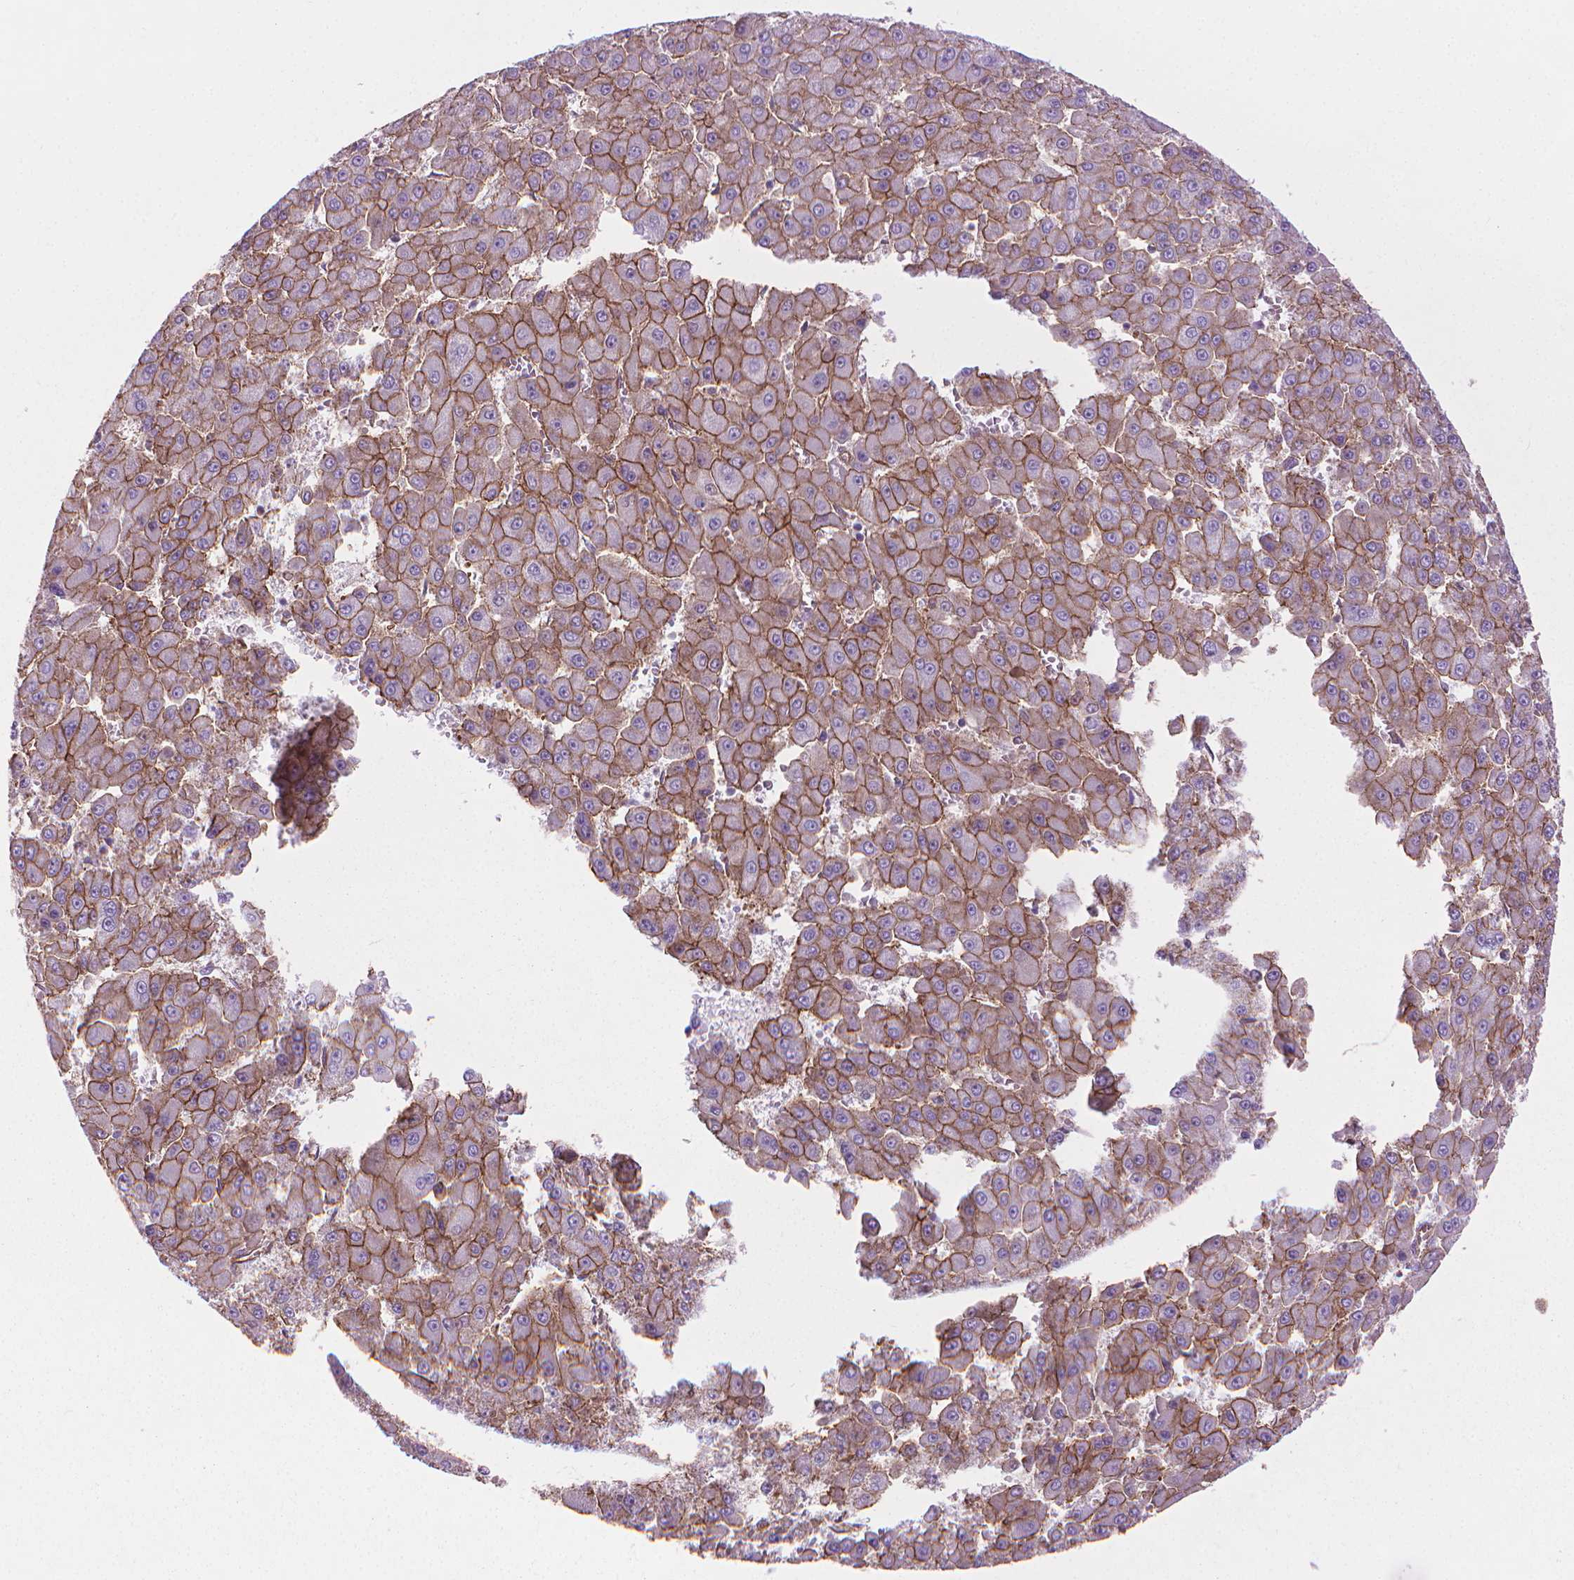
{"staining": {"intensity": "moderate", "quantity": "25%-75%", "location": "cytoplasmic/membranous"}, "tissue": "liver cancer", "cell_type": "Tumor cells", "image_type": "cancer", "snomed": [{"axis": "morphology", "description": "Carcinoma, Hepatocellular, NOS"}, {"axis": "topography", "description": "Liver"}], "caption": "Immunohistochemistry (IHC) histopathology image of liver cancer stained for a protein (brown), which shows medium levels of moderate cytoplasmic/membranous expression in about 25%-75% of tumor cells.", "gene": "TENT5A", "patient": {"sex": "male", "age": 78}}